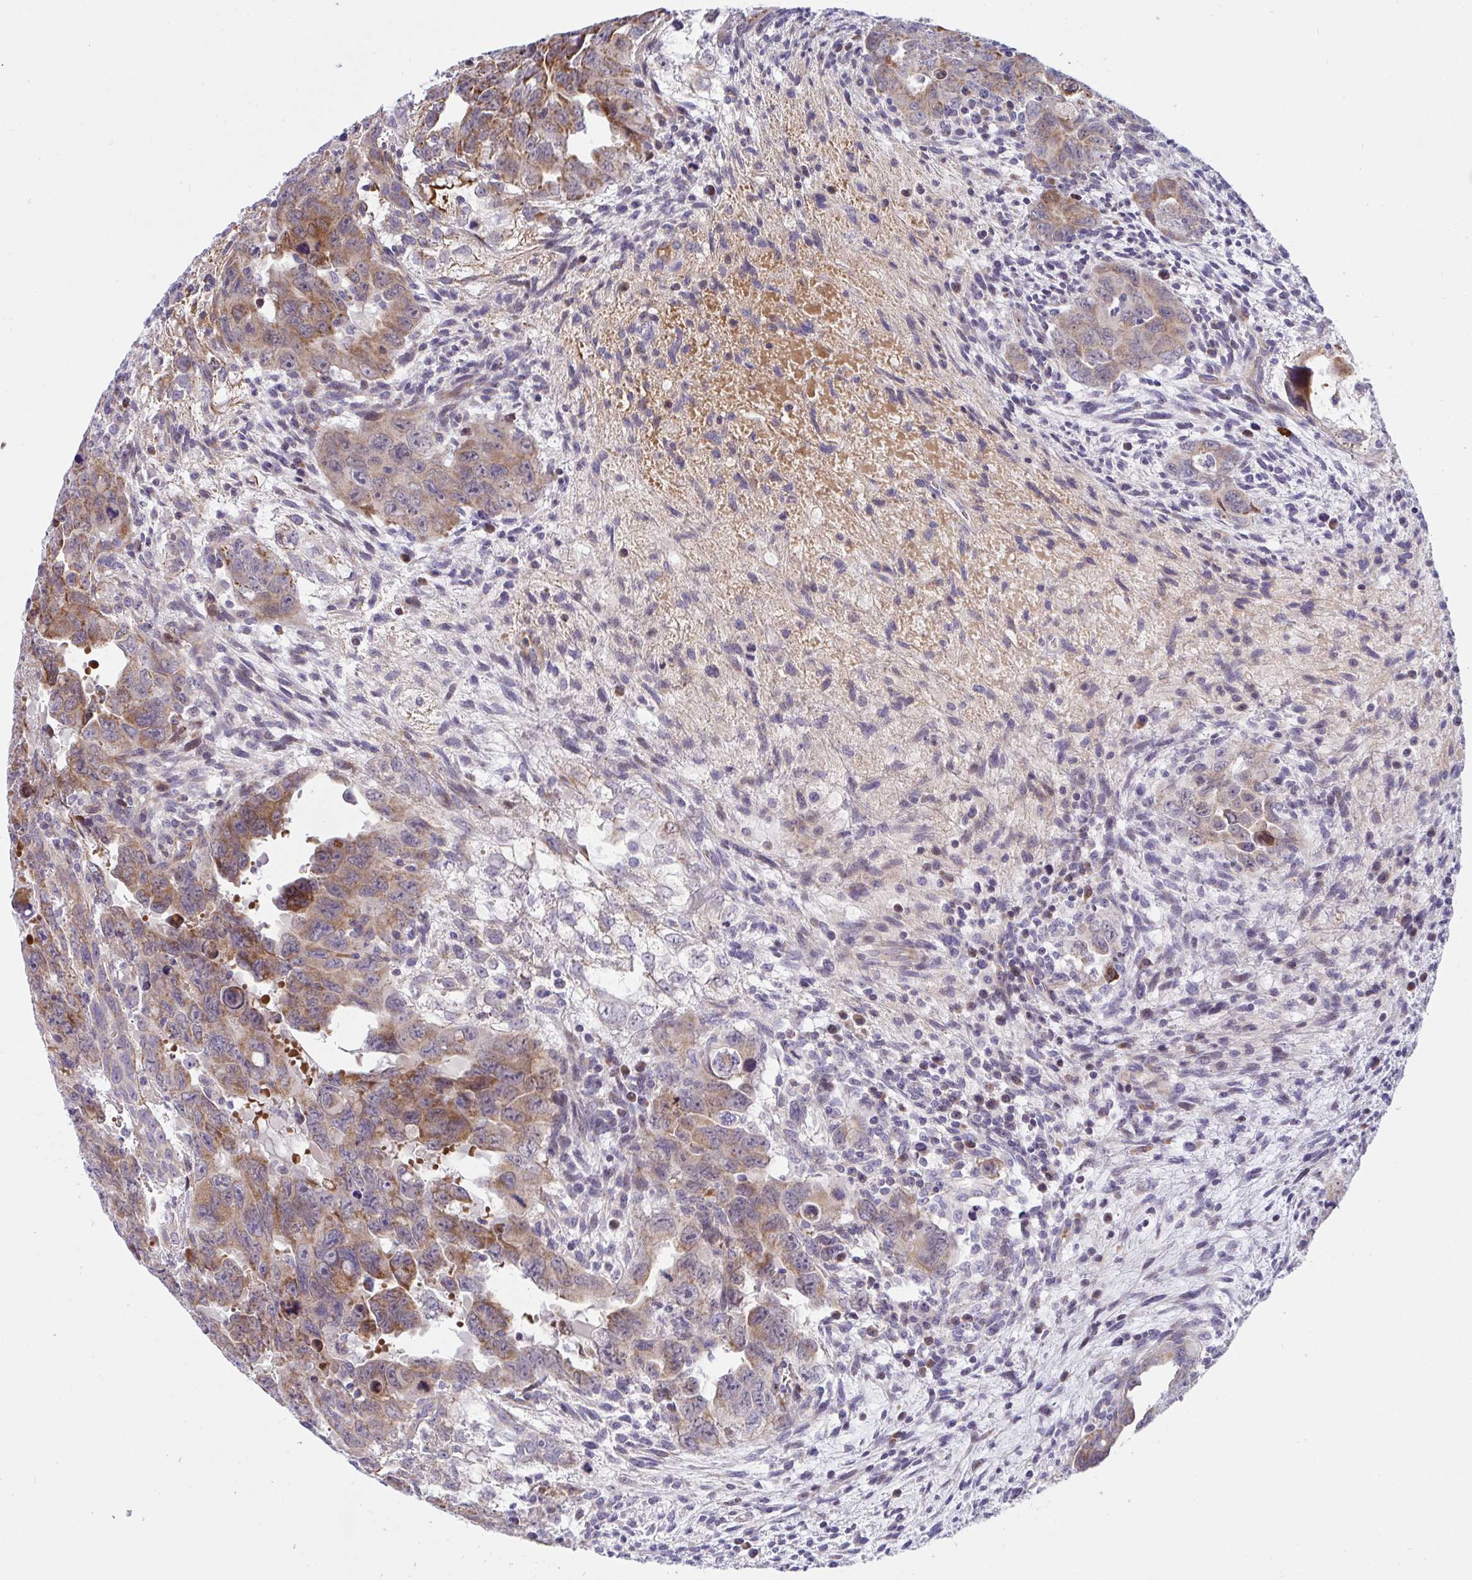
{"staining": {"intensity": "moderate", "quantity": ">75%", "location": "cytoplasmic/membranous"}, "tissue": "testis cancer", "cell_type": "Tumor cells", "image_type": "cancer", "snomed": [{"axis": "morphology", "description": "Carcinoma, Embryonal, NOS"}, {"axis": "topography", "description": "Testis"}], "caption": "A photomicrograph of testis cancer stained for a protein exhibits moderate cytoplasmic/membranous brown staining in tumor cells. The protein is stained brown, and the nuclei are stained in blue (DAB IHC with brightfield microscopy, high magnification).", "gene": "NTN1", "patient": {"sex": "male", "age": 24}}